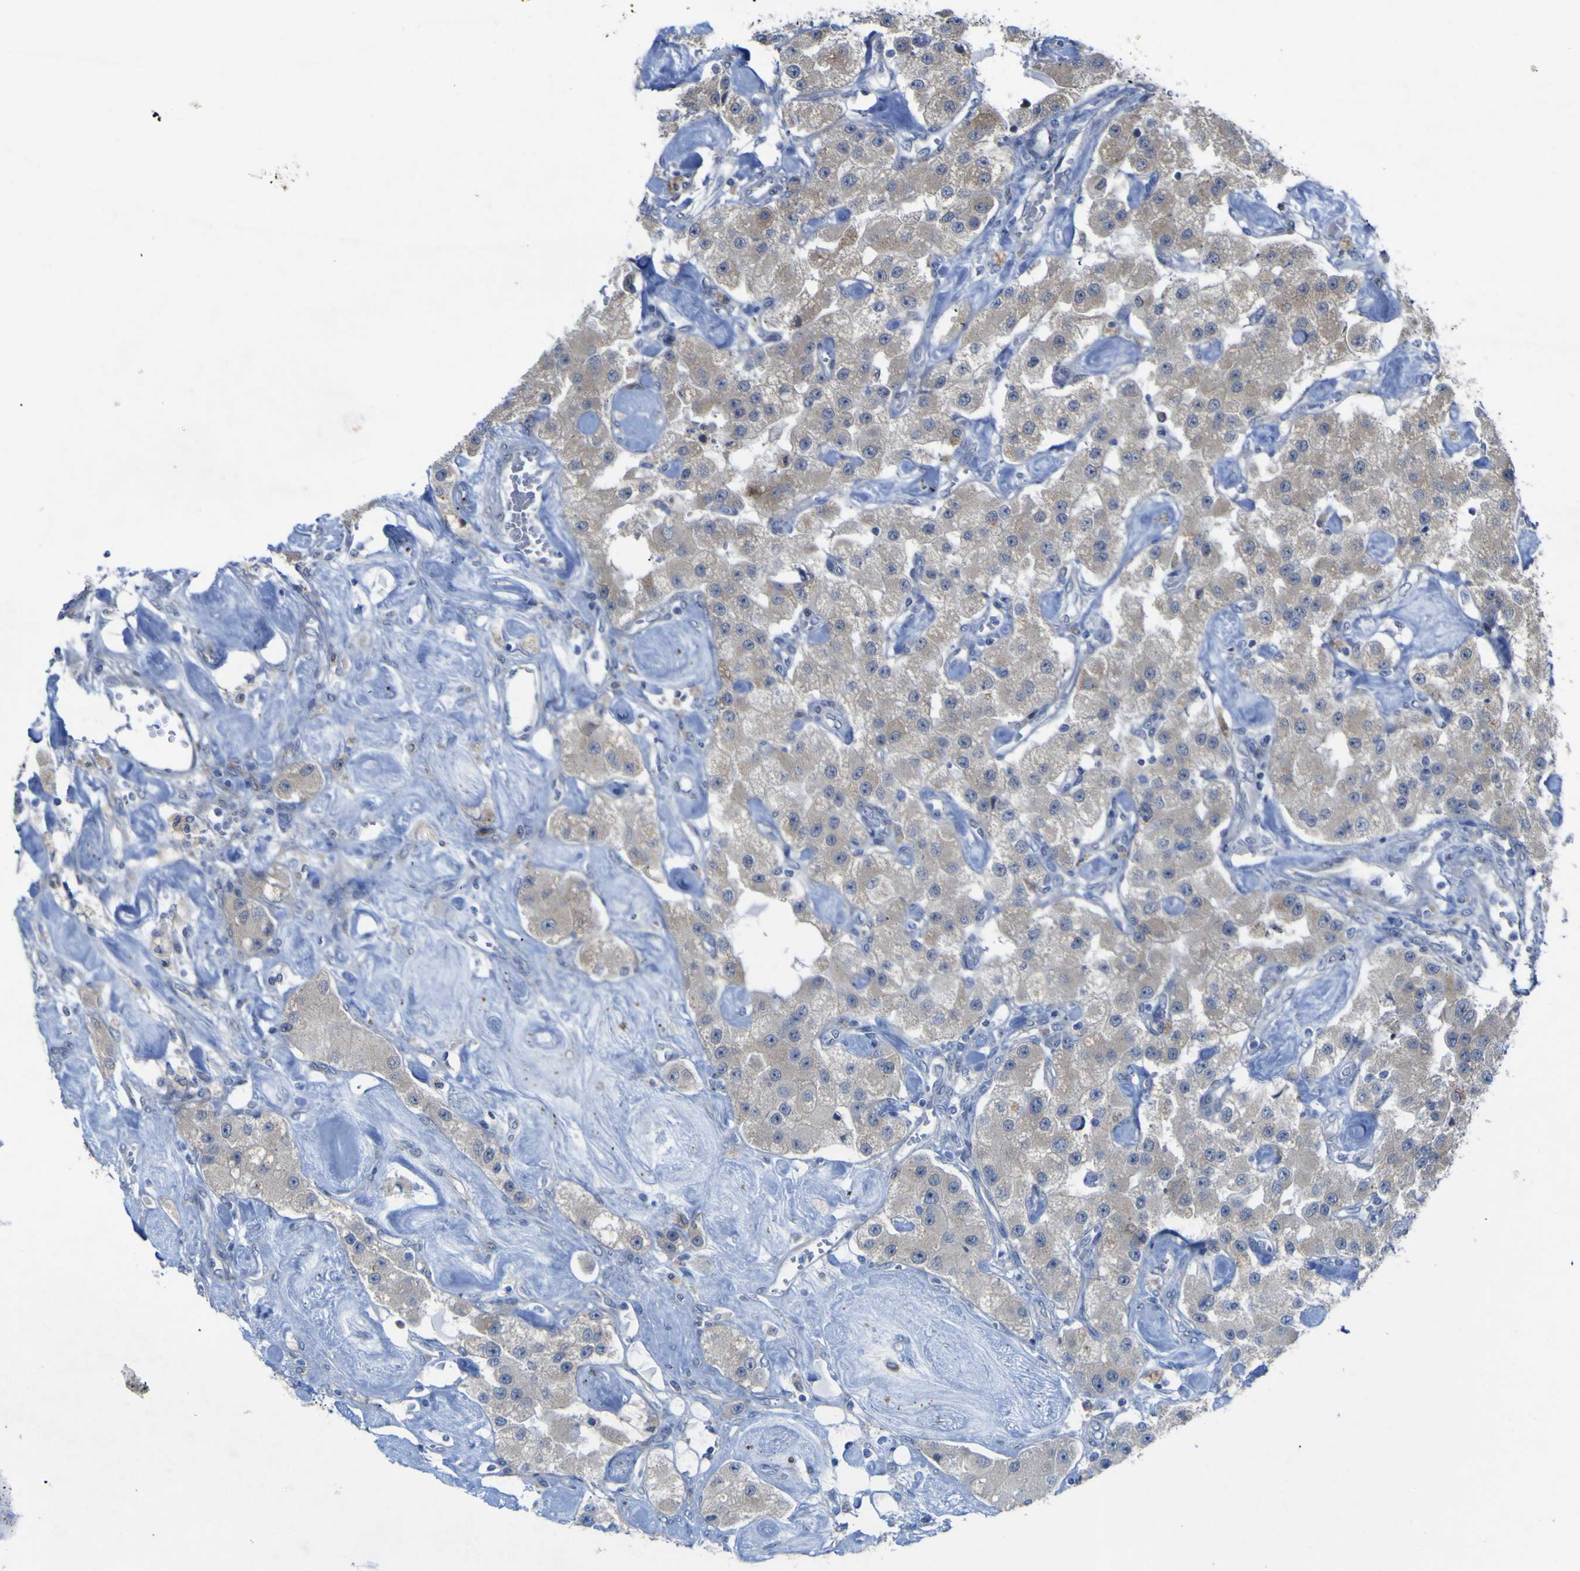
{"staining": {"intensity": "negative", "quantity": "none", "location": "none"}, "tissue": "carcinoid", "cell_type": "Tumor cells", "image_type": "cancer", "snomed": [{"axis": "morphology", "description": "Carcinoid, malignant, NOS"}, {"axis": "topography", "description": "Pancreas"}], "caption": "Malignant carcinoid stained for a protein using immunohistochemistry displays no expression tumor cells.", "gene": "TNFRSF11A", "patient": {"sex": "male", "age": 41}}